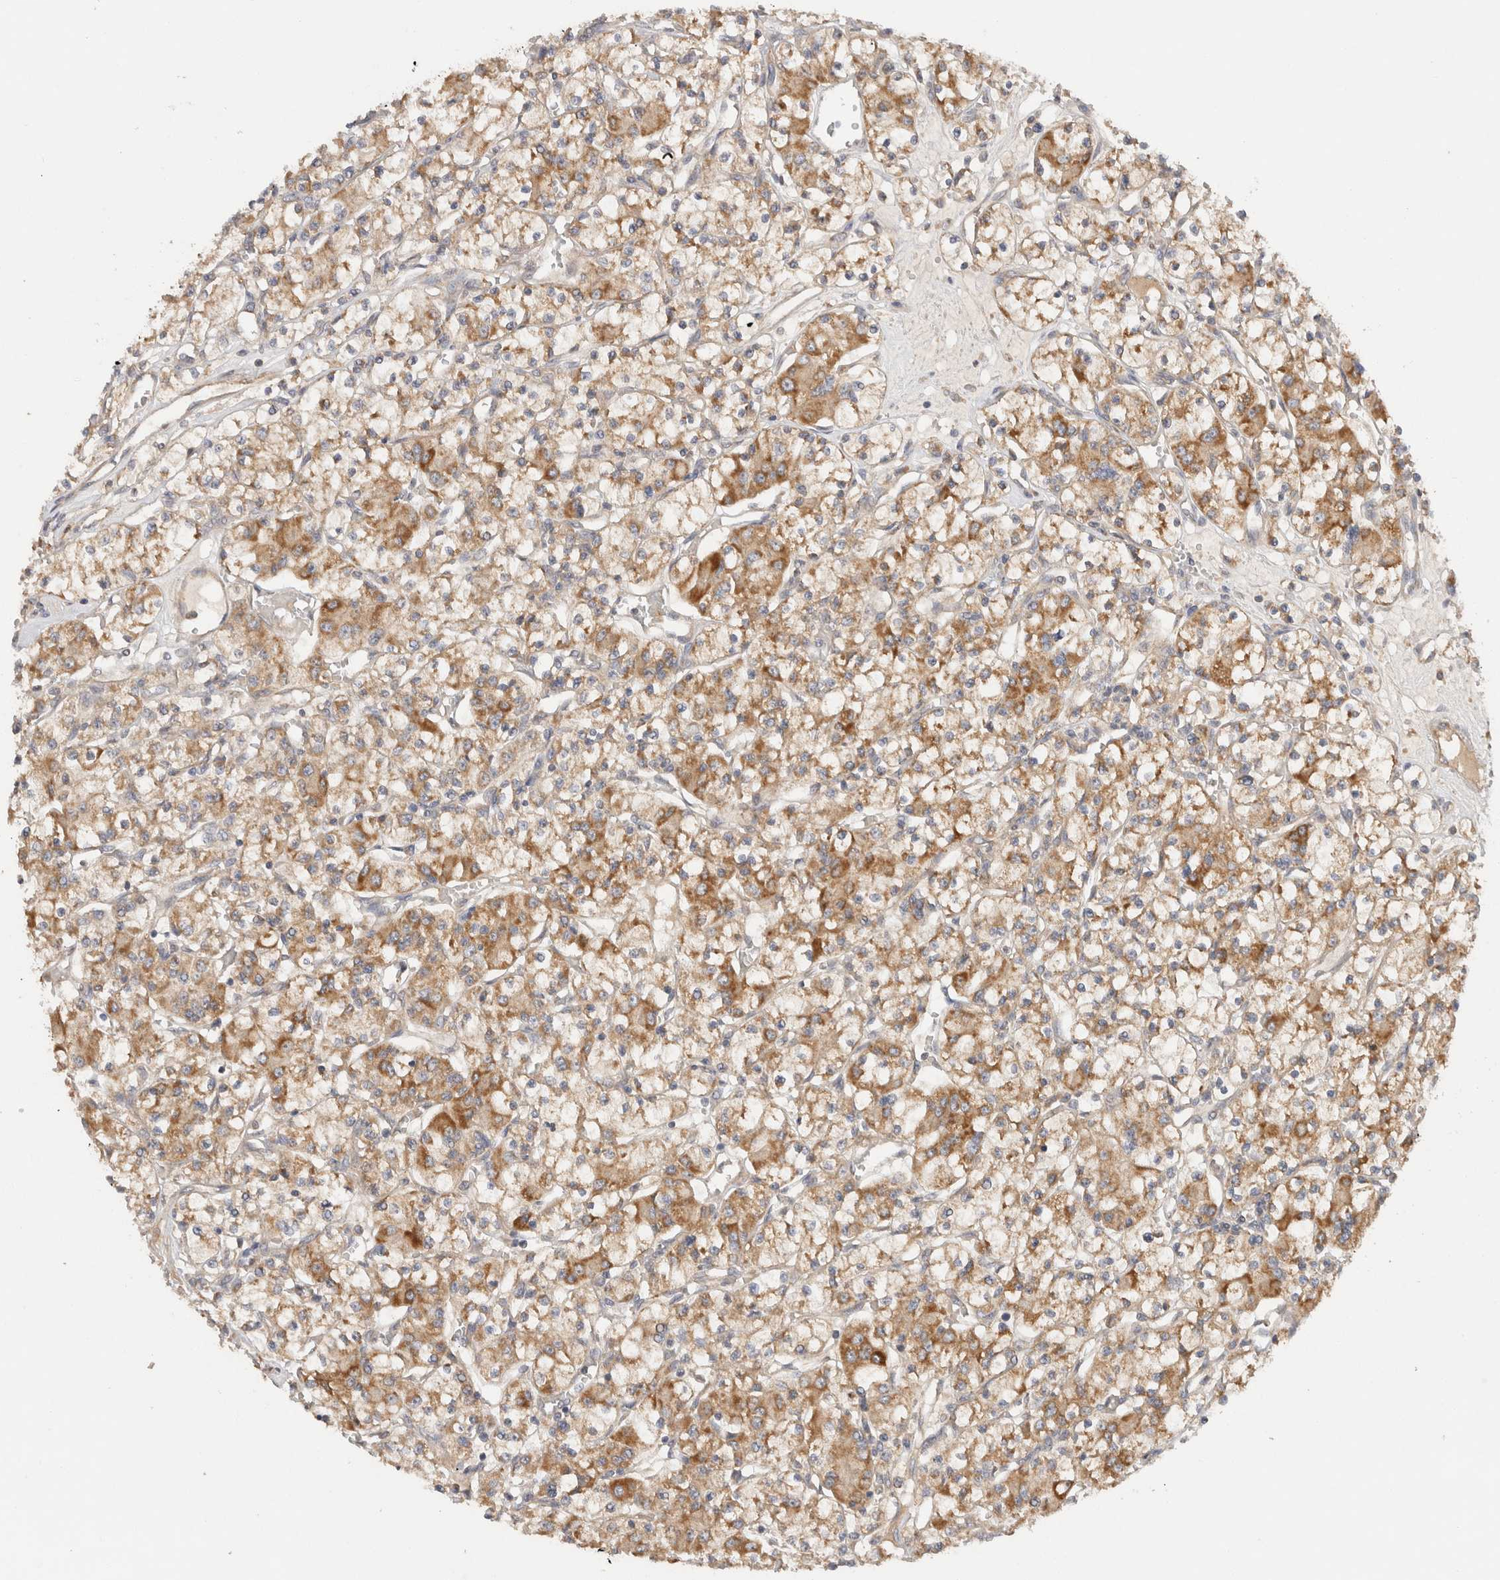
{"staining": {"intensity": "moderate", "quantity": "25%-75%", "location": "cytoplasmic/membranous"}, "tissue": "renal cancer", "cell_type": "Tumor cells", "image_type": "cancer", "snomed": [{"axis": "morphology", "description": "Adenocarcinoma, NOS"}, {"axis": "topography", "description": "Kidney"}], "caption": "Moderate cytoplasmic/membranous staining for a protein is appreciated in approximately 25%-75% of tumor cells of renal cancer (adenocarcinoma) using immunohistochemistry (IHC).", "gene": "SGK3", "patient": {"sex": "female", "age": 59}}